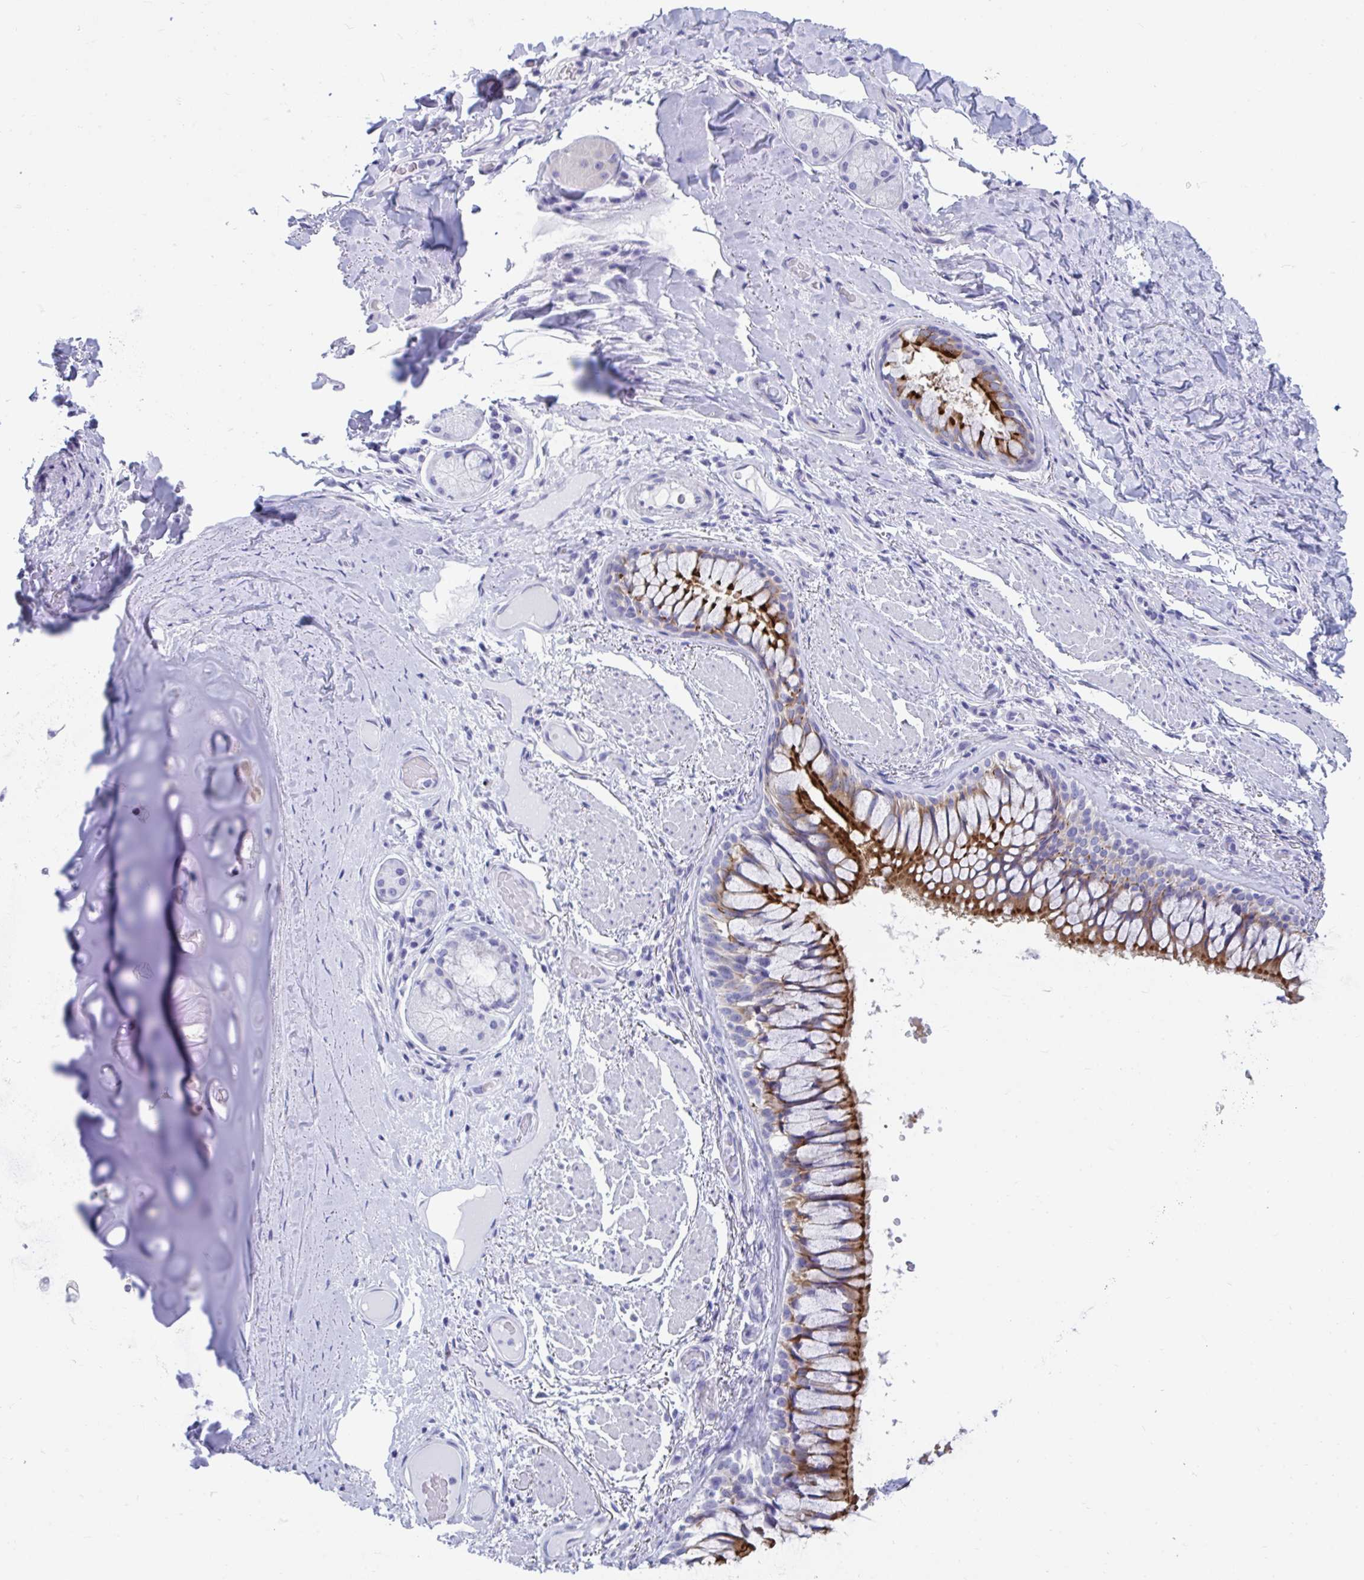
{"staining": {"intensity": "negative", "quantity": "none", "location": "none"}, "tissue": "adipose tissue", "cell_type": "Adipocytes", "image_type": "normal", "snomed": [{"axis": "morphology", "description": "Normal tissue, NOS"}, {"axis": "topography", "description": "Cartilage tissue"}, {"axis": "topography", "description": "Bronchus"}], "caption": "A histopathology image of adipose tissue stained for a protein shows no brown staining in adipocytes. The staining is performed using DAB brown chromogen with nuclei counter-stained in using hematoxylin.", "gene": "TTC30A", "patient": {"sex": "male", "age": 64}}